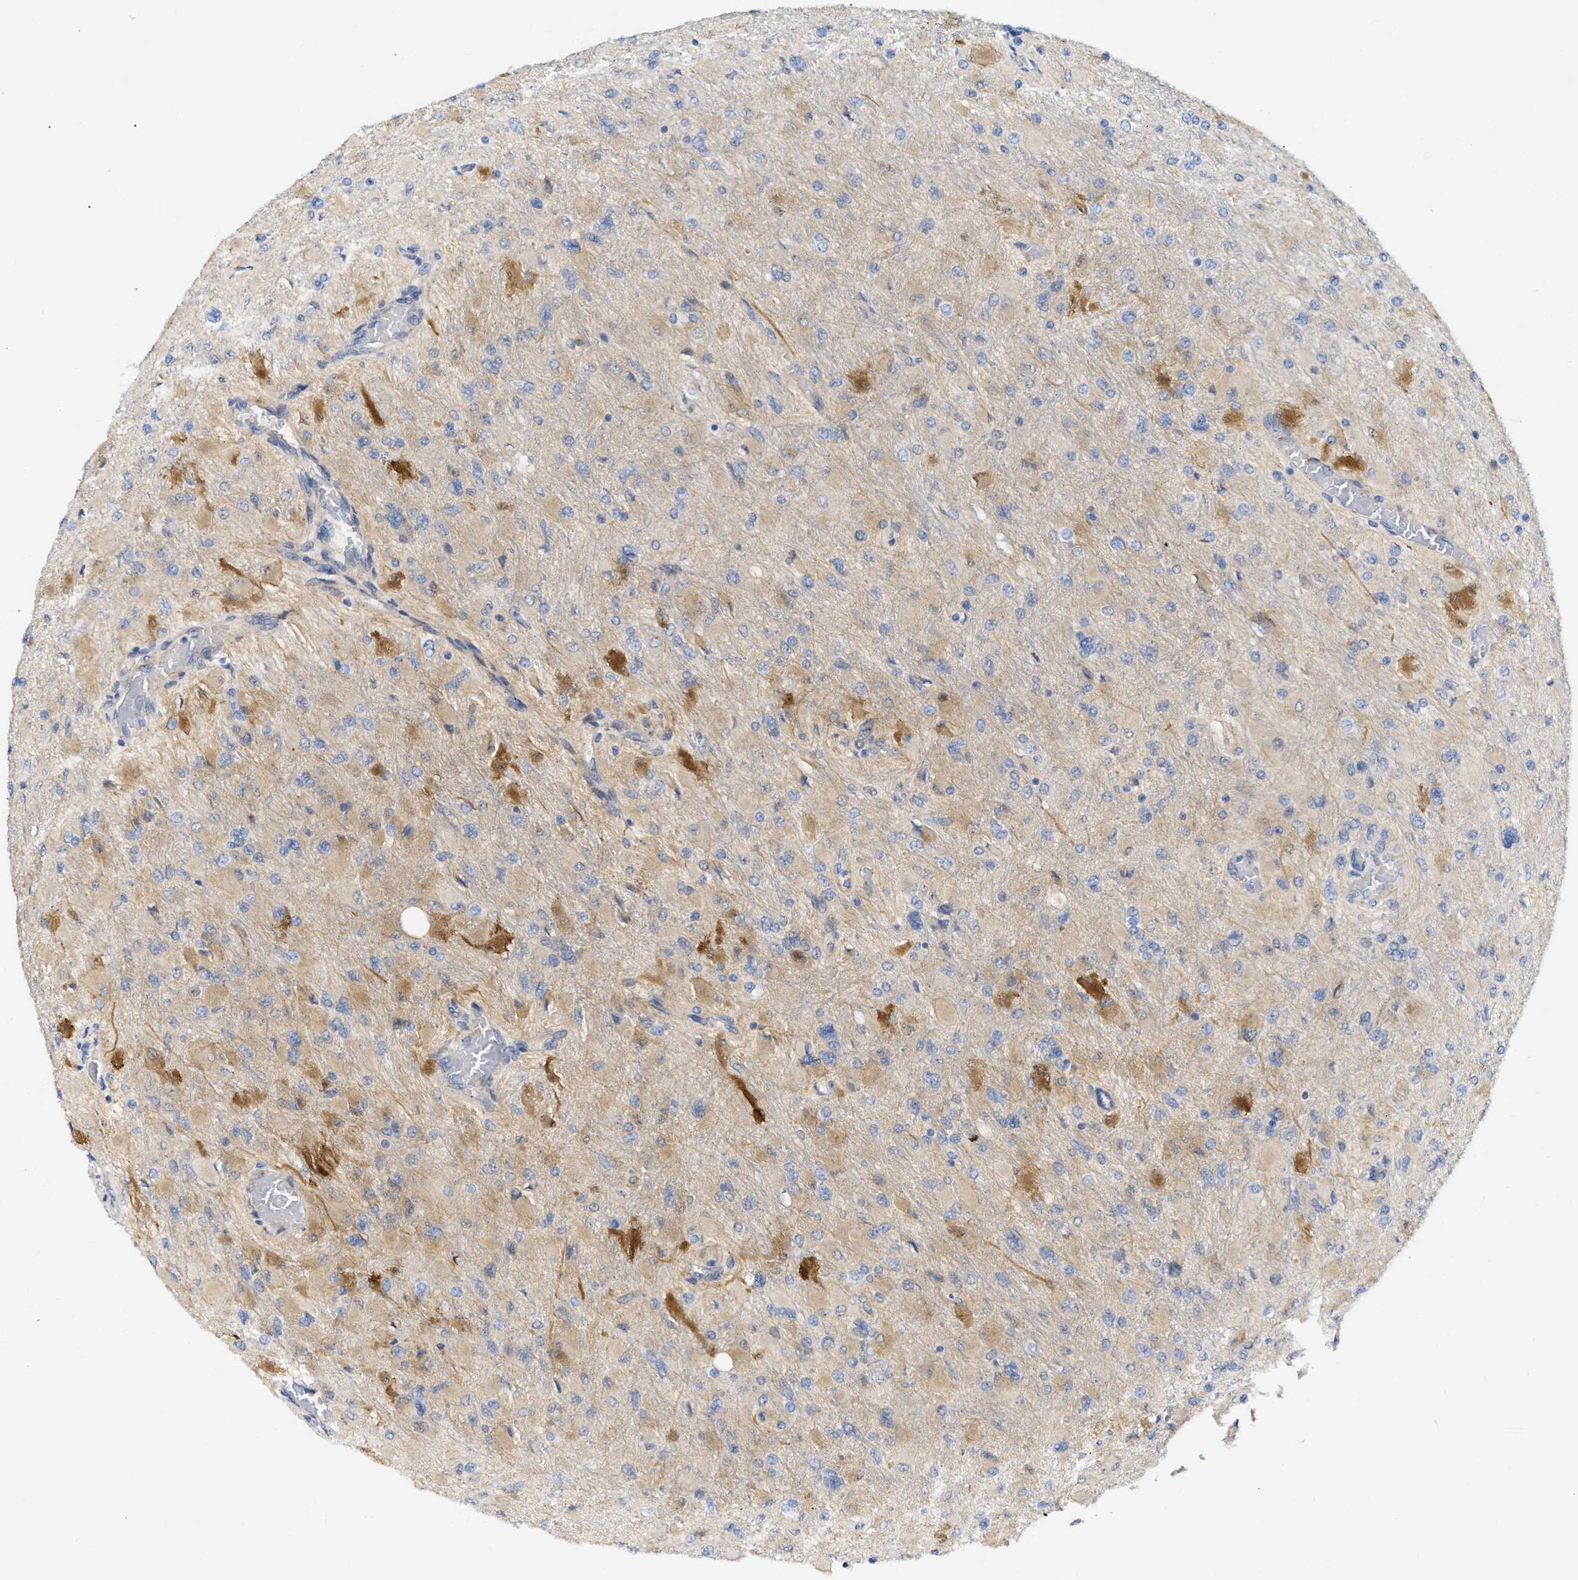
{"staining": {"intensity": "weak", "quantity": "25%-75%", "location": "cytoplasmic/membranous"}, "tissue": "glioma", "cell_type": "Tumor cells", "image_type": "cancer", "snomed": [{"axis": "morphology", "description": "Glioma, malignant, High grade"}, {"axis": "topography", "description": "Cerebral cortex"}], "caption": "IHC (DAB (3,3'-diaminobenzidine)) staining of malignant glioma (high-grade) shows weak cytoplasmic/membranous protein expression in approximately 25%-75% of tumor cells.", "gene": "FHL1", "patient": {"sex": "female", "age": 36}}